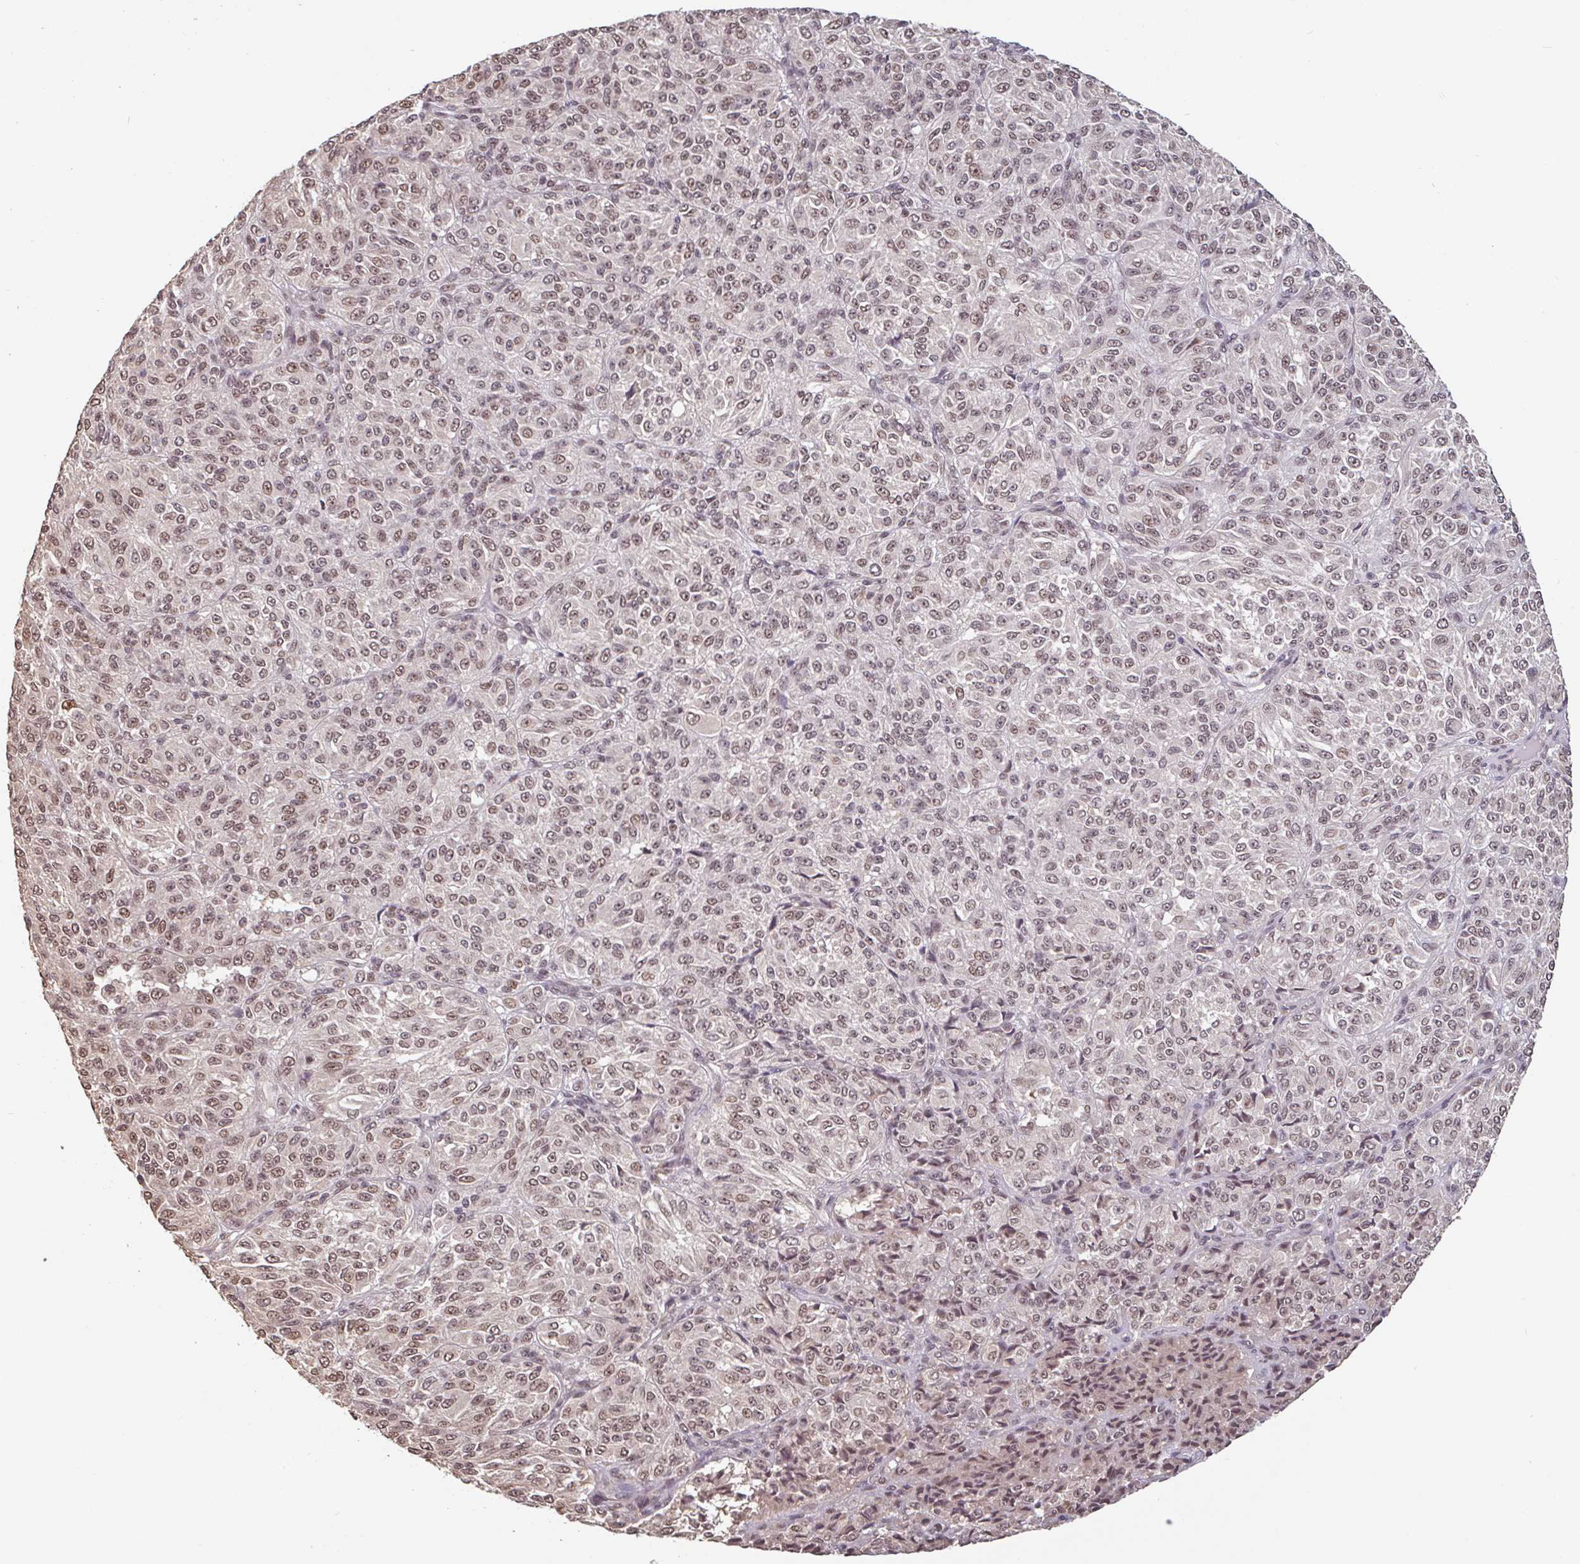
{"staining": {"intensity": "moderate", "quantity": ">75%", "location": "nuclear"}, "tissue": "melanoma", "cell_type": "Tumor cells", "image_type": "cancer", "snomed": [{"axis": "morphology", "description": "Malignant melanoma, Metastatic site"}, {"axis": "topography", "description": "Brain"}], "caption": "The micrograph reveals staining of malignant melanoma (metastatic site), revealing moderate nuclear protein positivity (brown color) within tumor cells.", "gene": "DR1", "patient": {"sex": "female", "age": 56}}